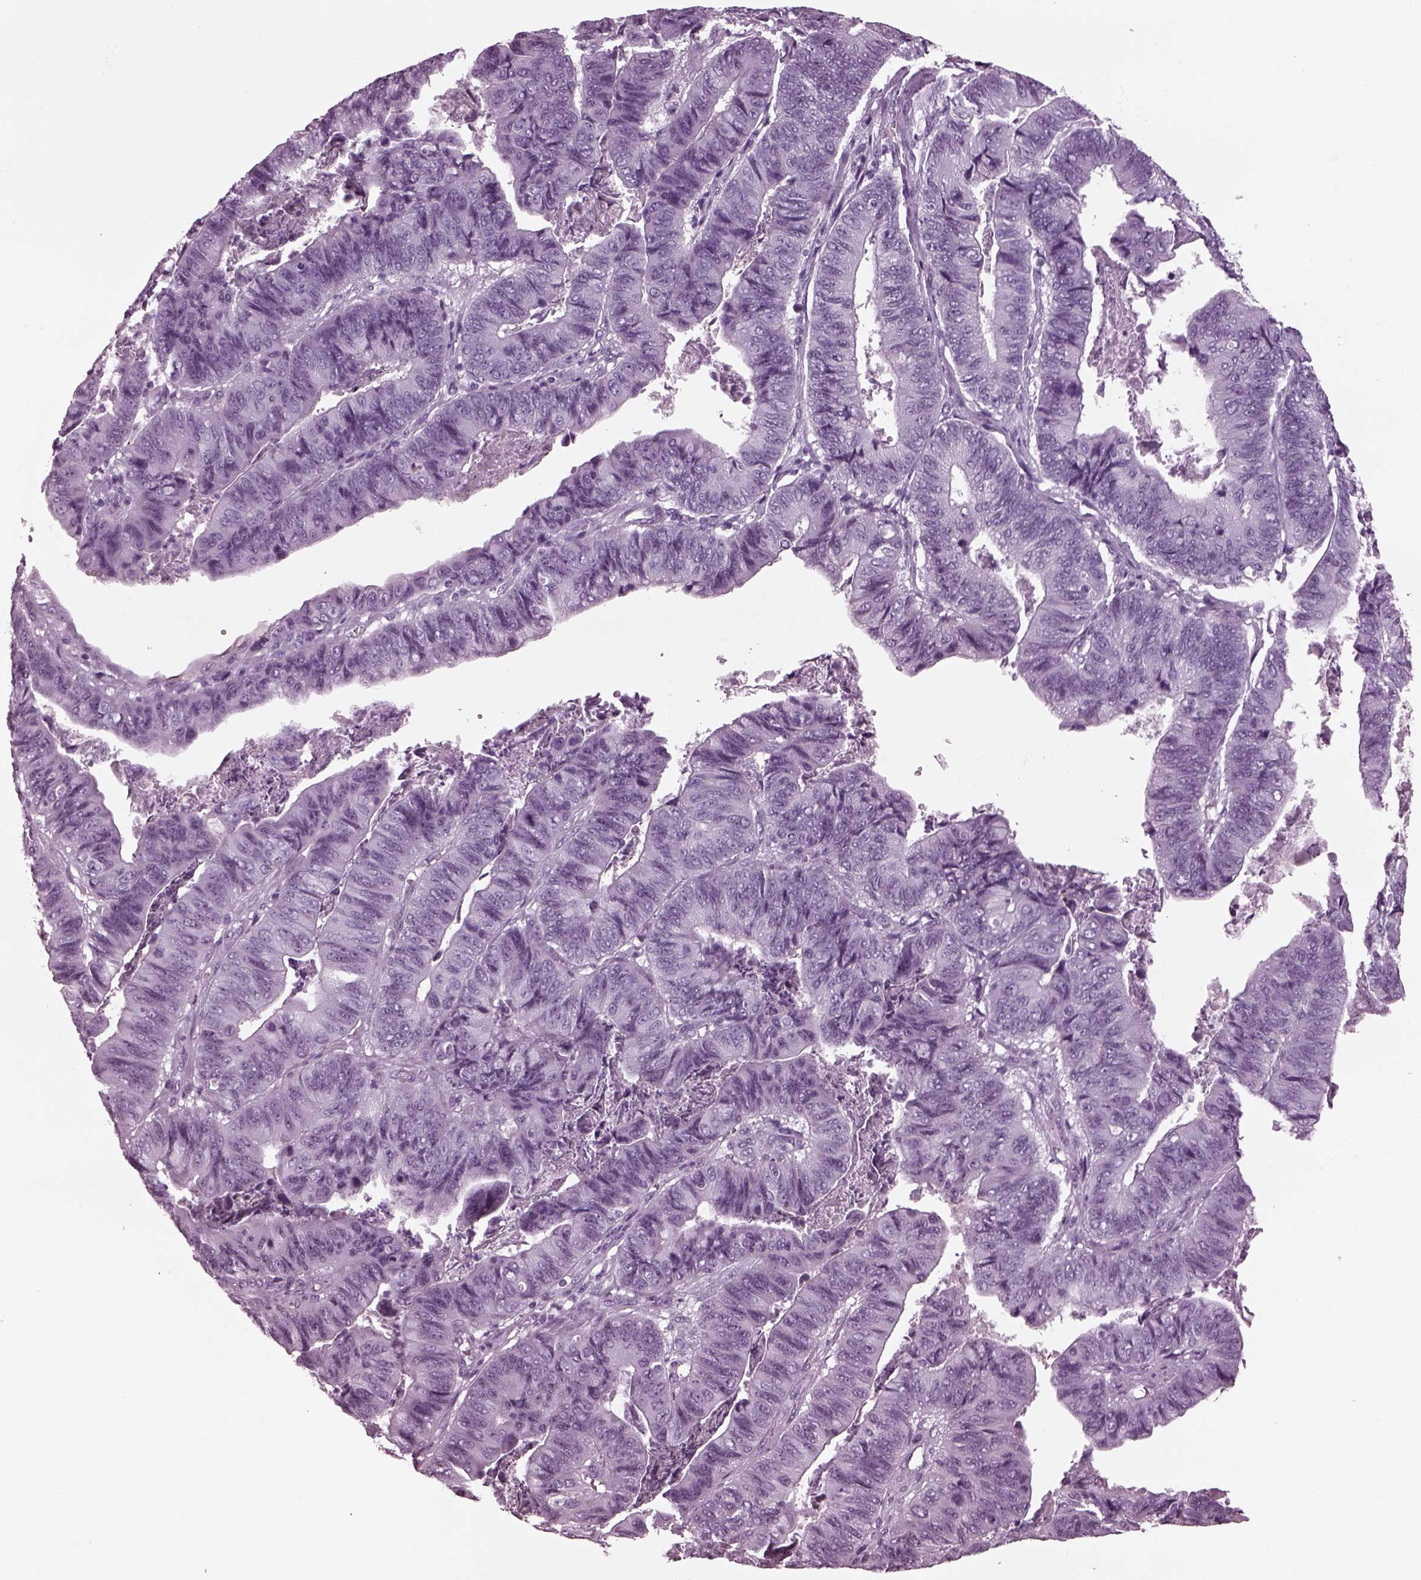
{"staining": {"intensity": "negative", "quantity": "none", "location": "none"}, "tissue": "stomach cancer", "cell_type": "Tumor cells", "image_type": "cancer", "snomed": [{"axis": "morphology", "description": "Adenocarcinoma, NOS"}, {"axis": "topography", "description": "Stomach, lower"}], "caption": "IHC of stomach cancer demonstrates no staining in tumor cells.", "gene": "TPPP2", "patient": {"sex": "male", "age": 77}}